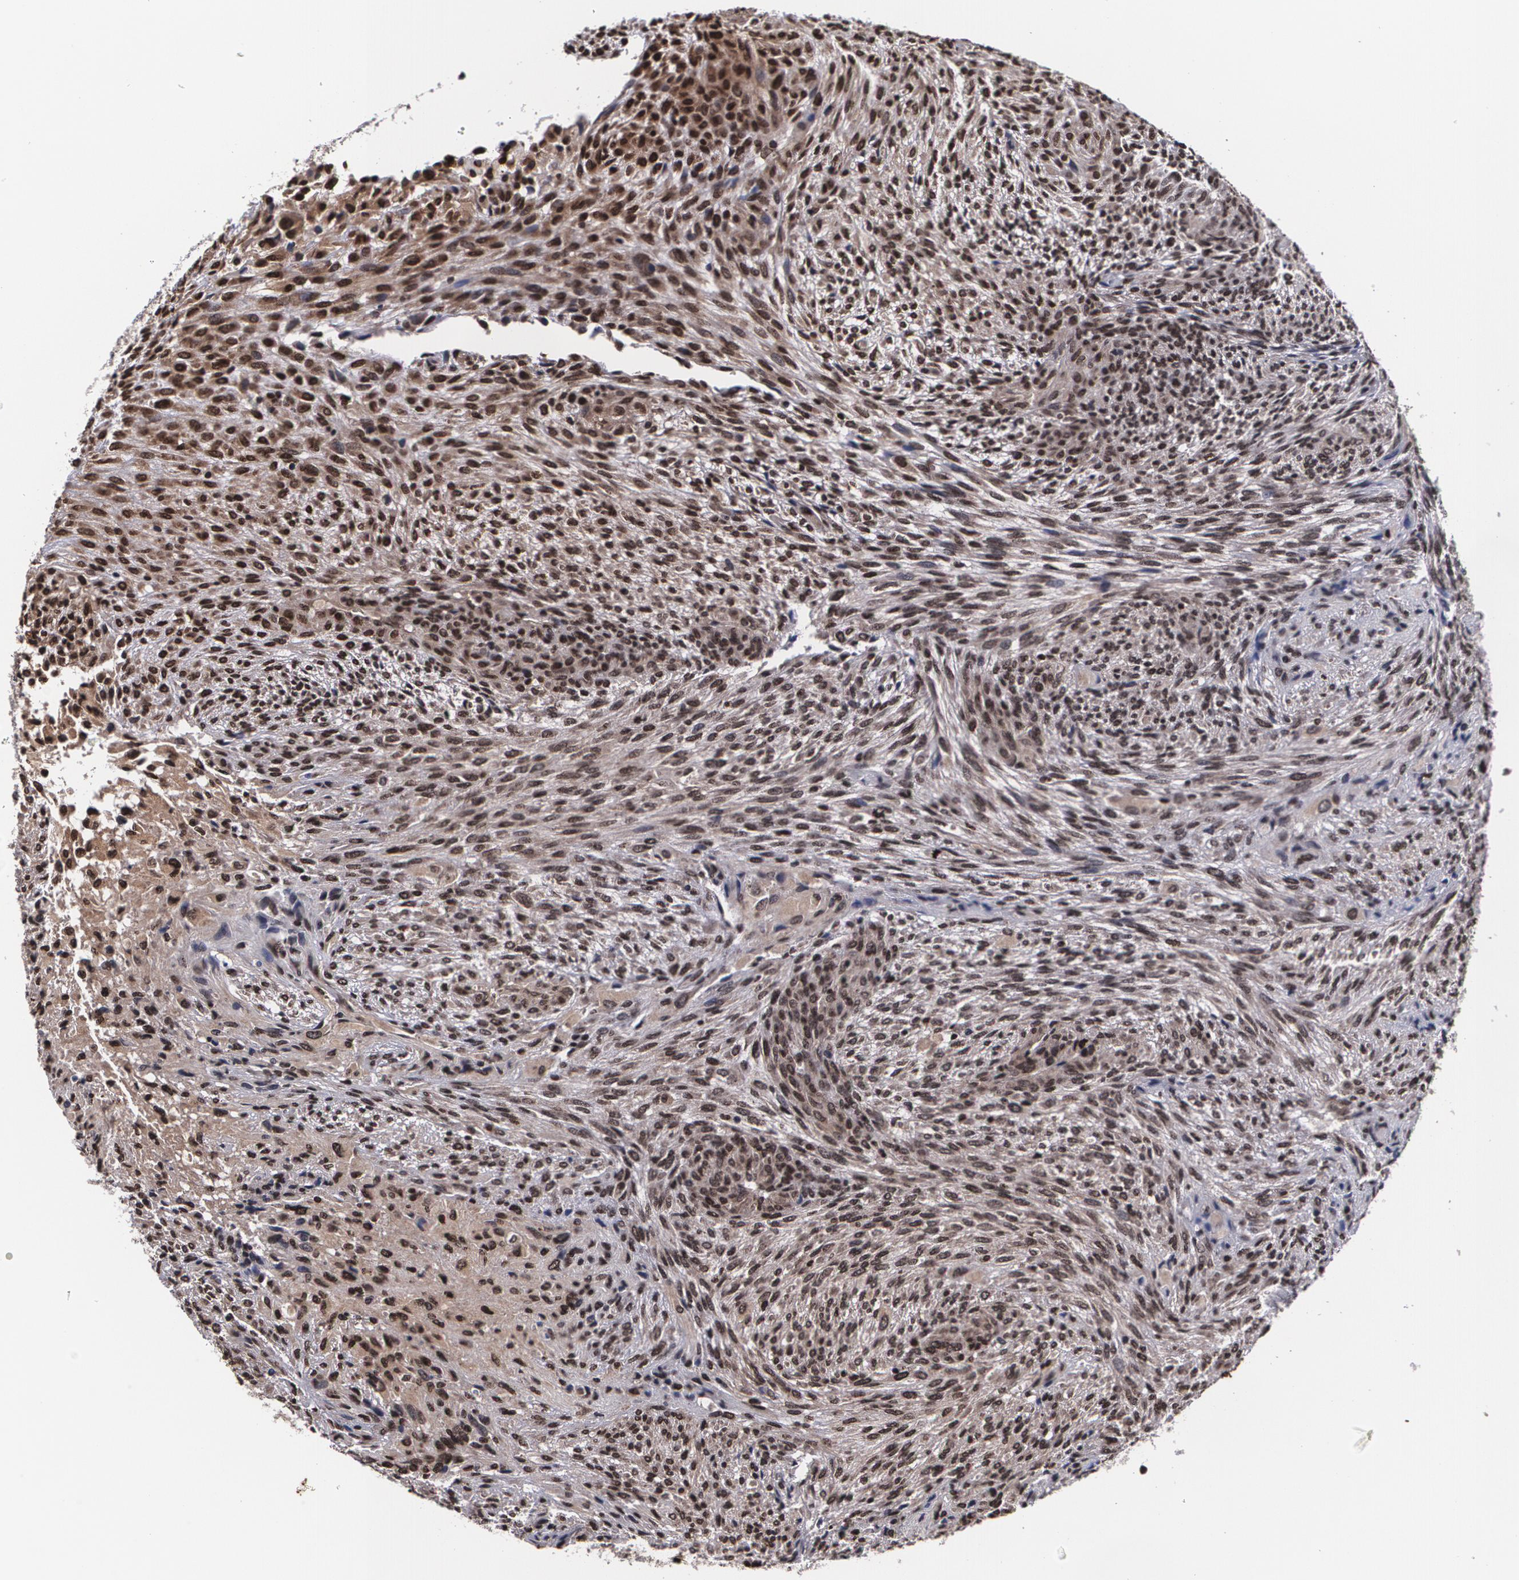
{"staining": {"intensity": "moderate", "quantity": "25%-75%", "location": "cytoplasmic/membranous,nuclear"}, "tissue": "glioma", "cell_type": "Tumor cells", "image_type": "cancer", "snomed": [{"axis": "morphology", "description": "Glioma, malignant, High grade"}, {"axis": "topography", "description": "Cerebral cortex"}], "caption": "High-magnification brightfield microscopy of malignant glioma (high-grade) stained with DAB (brown) and counterstained with hematoxylin (blue). tumor cells exhibit moderate cytoplasmic/membranous and nuclear expression is seen in approximately25%-75% of cells. Immunohistochemistry (ihc) stains the protein of interest in brown and the nuclei are stained blue.", "gene": "MVP", "patient": {"sex": "female", "age": 55}}